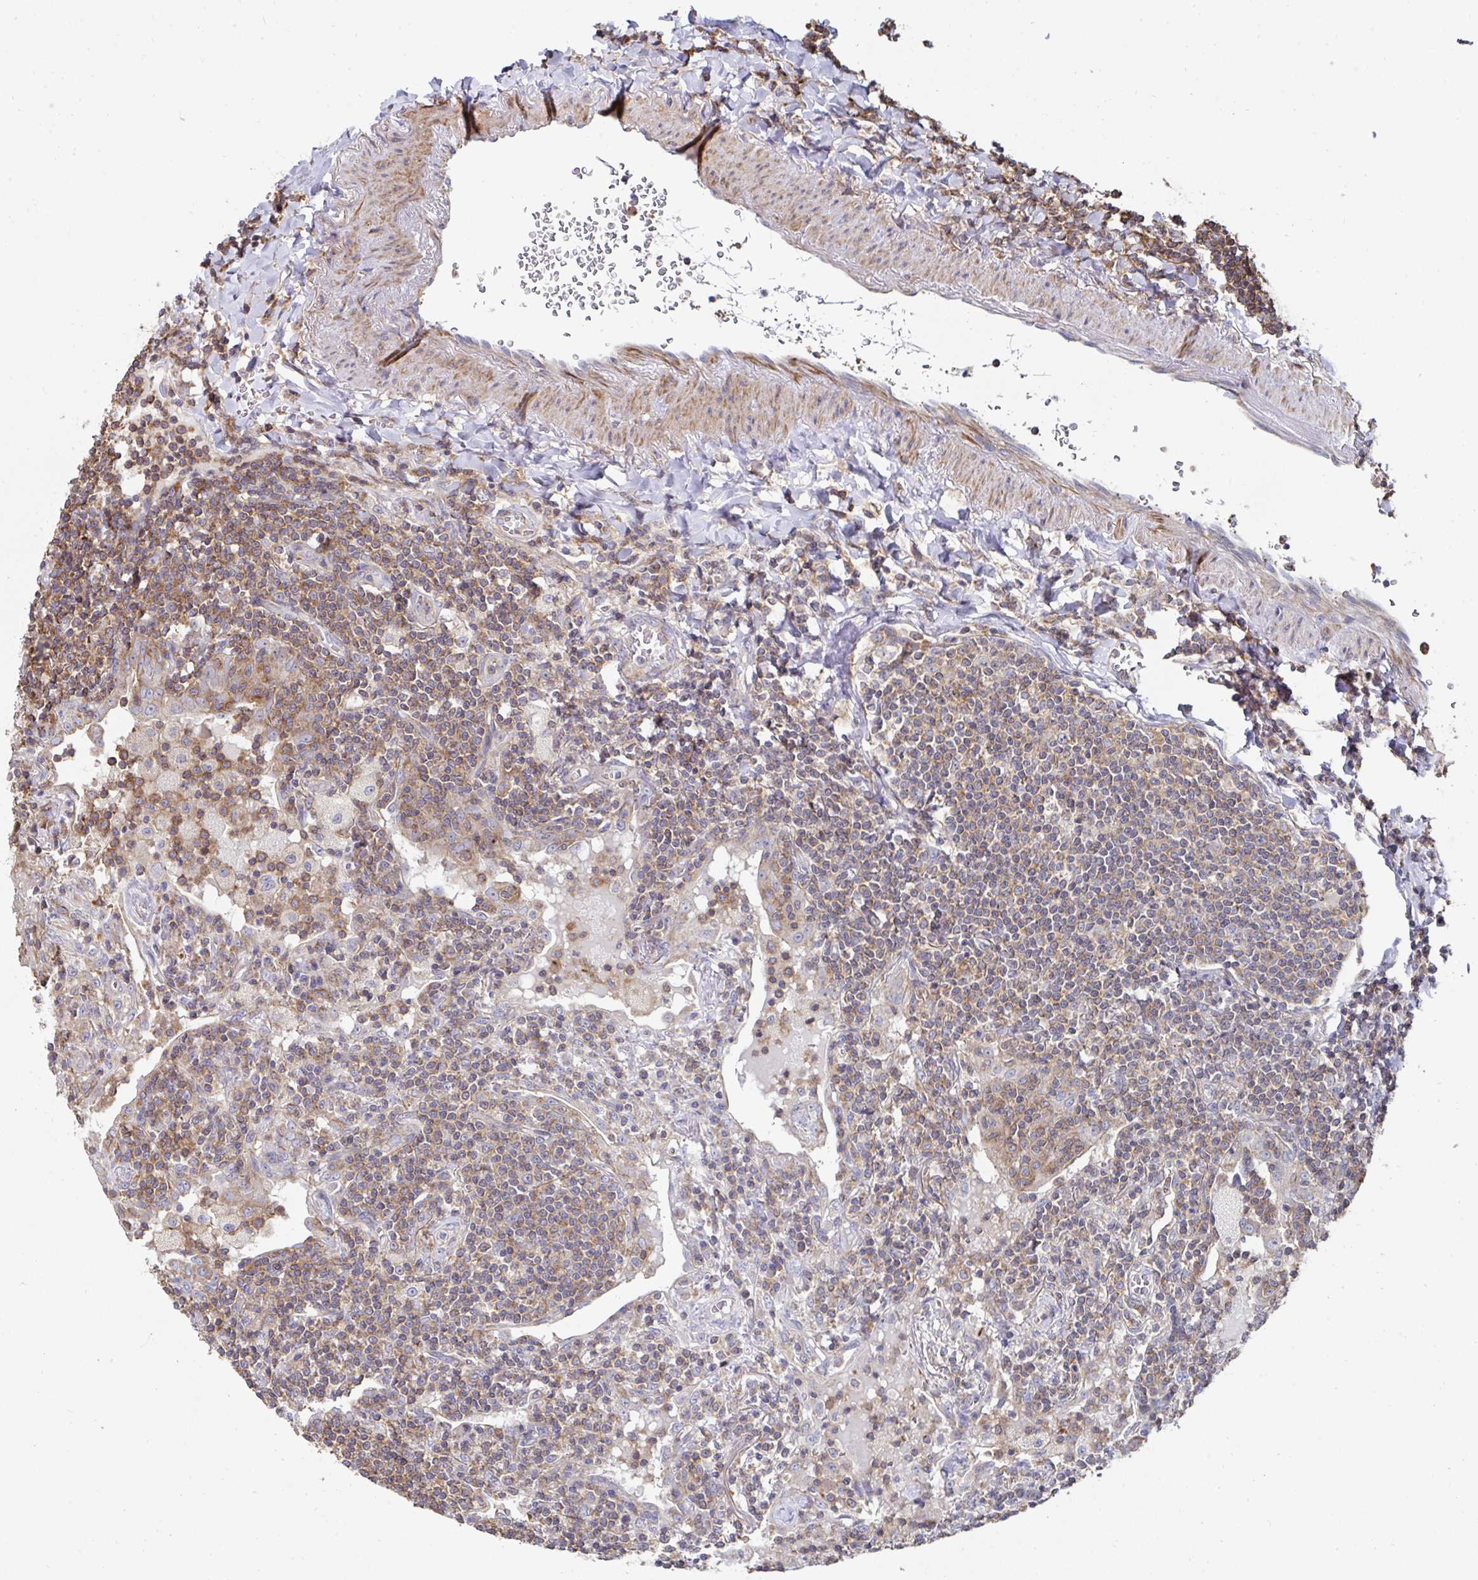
{"staining": {"intensity": "moderate", "quantity": "25%-75%", "location": "cytoplasmic/membranous"}, "tissue": "lymphoma", "cell_type": "Tumor cells", "image_type": "cancer", "snomed": [{"axis": "morphology", "description": "Malignant lymphoma, non-Hodgkin's type, Low grade"}, {"axis": "topography", "description": "Lung"}], "caption": "Tumor cells exhibit moderate cytoplasmic/membranous staining in about 25%-75% of cells in low-grade malignant lymphoma, non-Hodgkin's type.", "gene": "DZANK1", "patient": {"sex": "female", "age": 71}}